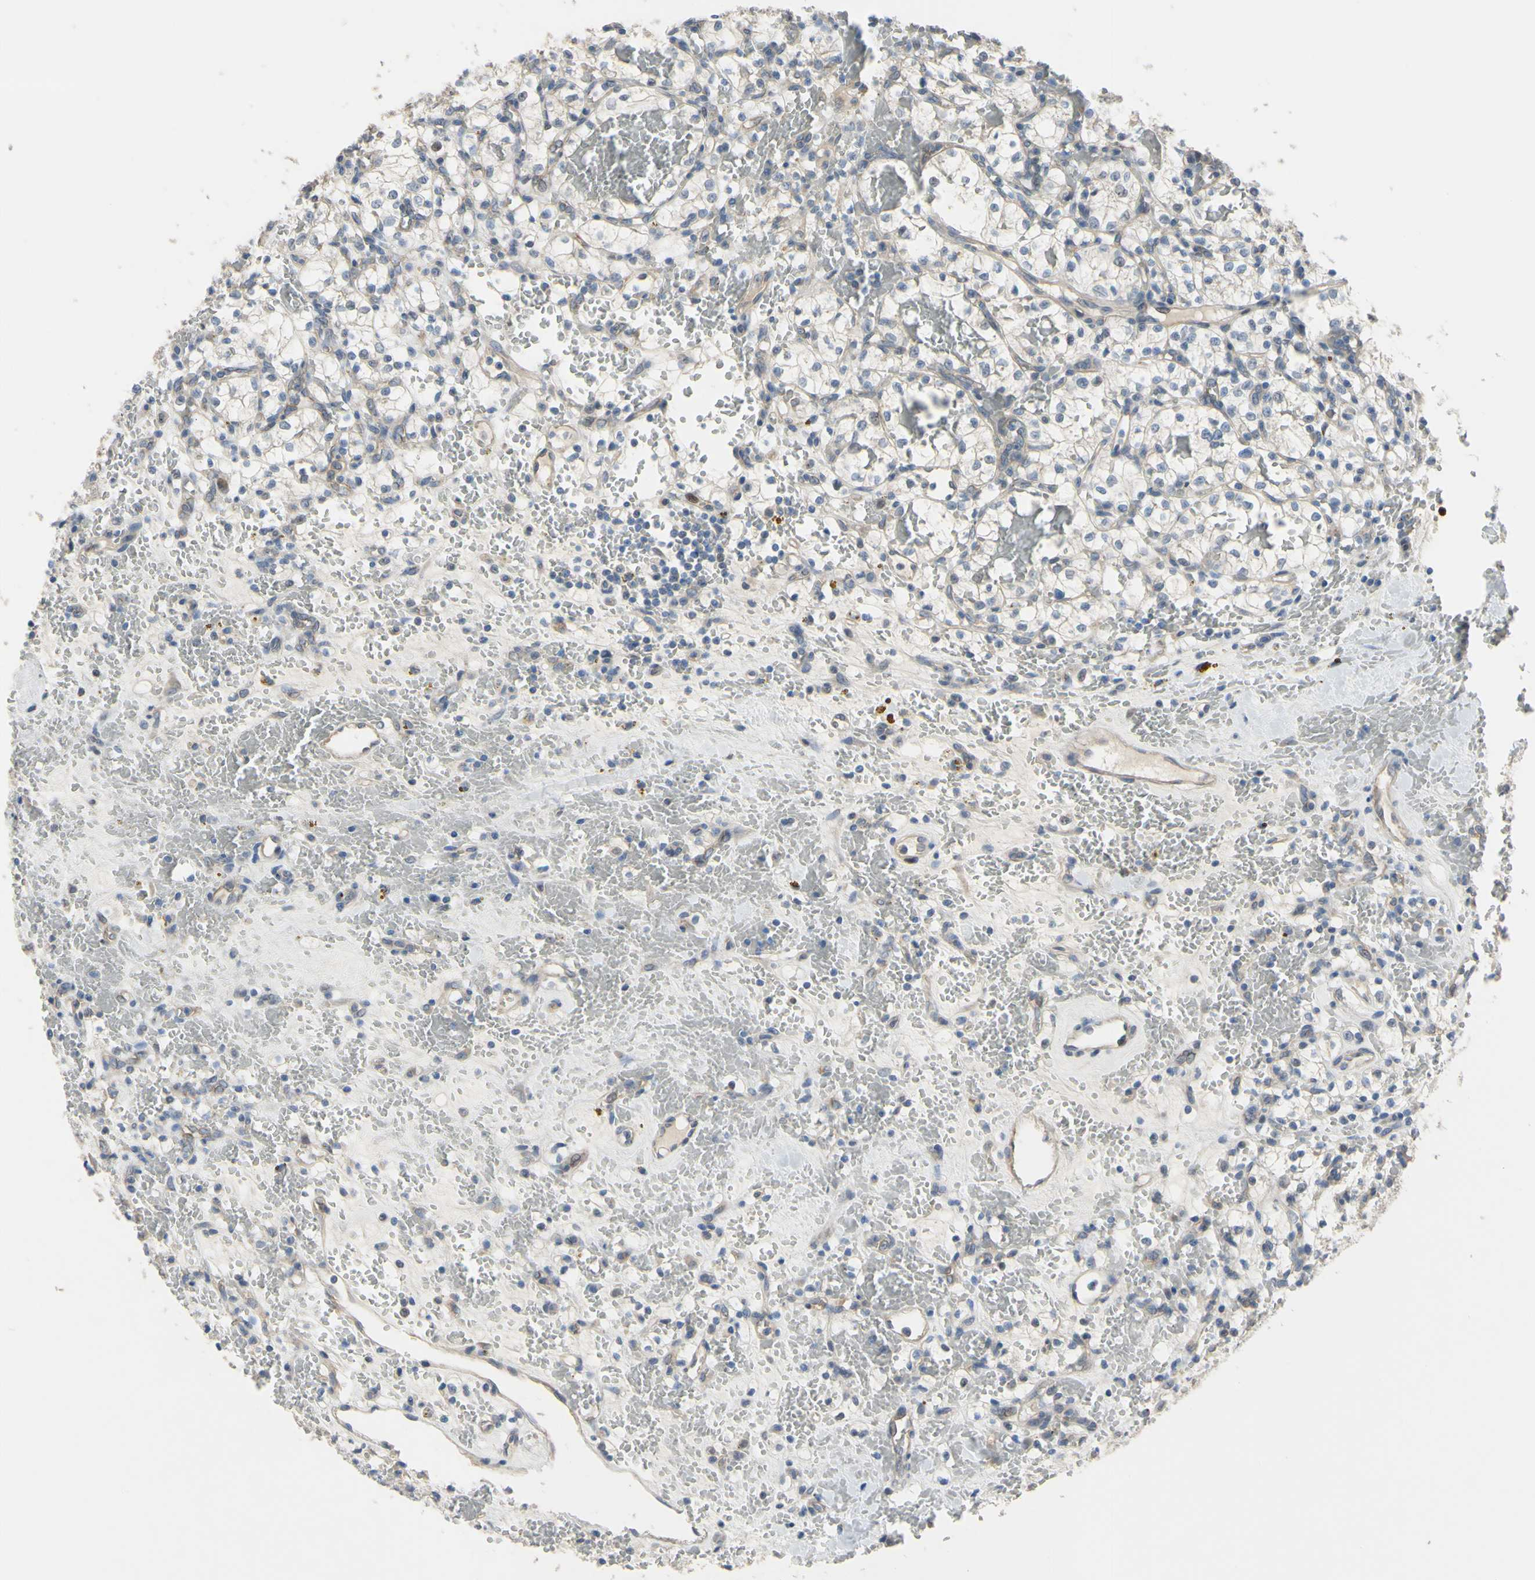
{"staining": {"intensity": "negative", "quantity": "none", "location": "none"}, "tissue": "renal cancer", "cell_type": "Tumor cells", "image_type": "cancer", "snomed": [{"axis": "morphology", "description": "Adenocarcinoma, NOS"}, {"axis": "topography", "description": "Kidney"}], "caption": "Tumor cells show no significant protein positivity in renal cancer (adenocarcinoma). (Stains: DAB (3,3'-diaminobenzidine) immunohistochemistry (IHC) with hematoxylin counter stain, Microscopy: brightfield microscopy at high magnification).", "gene": "LHX9", "patient": {"sex": "female", "age": 60}}